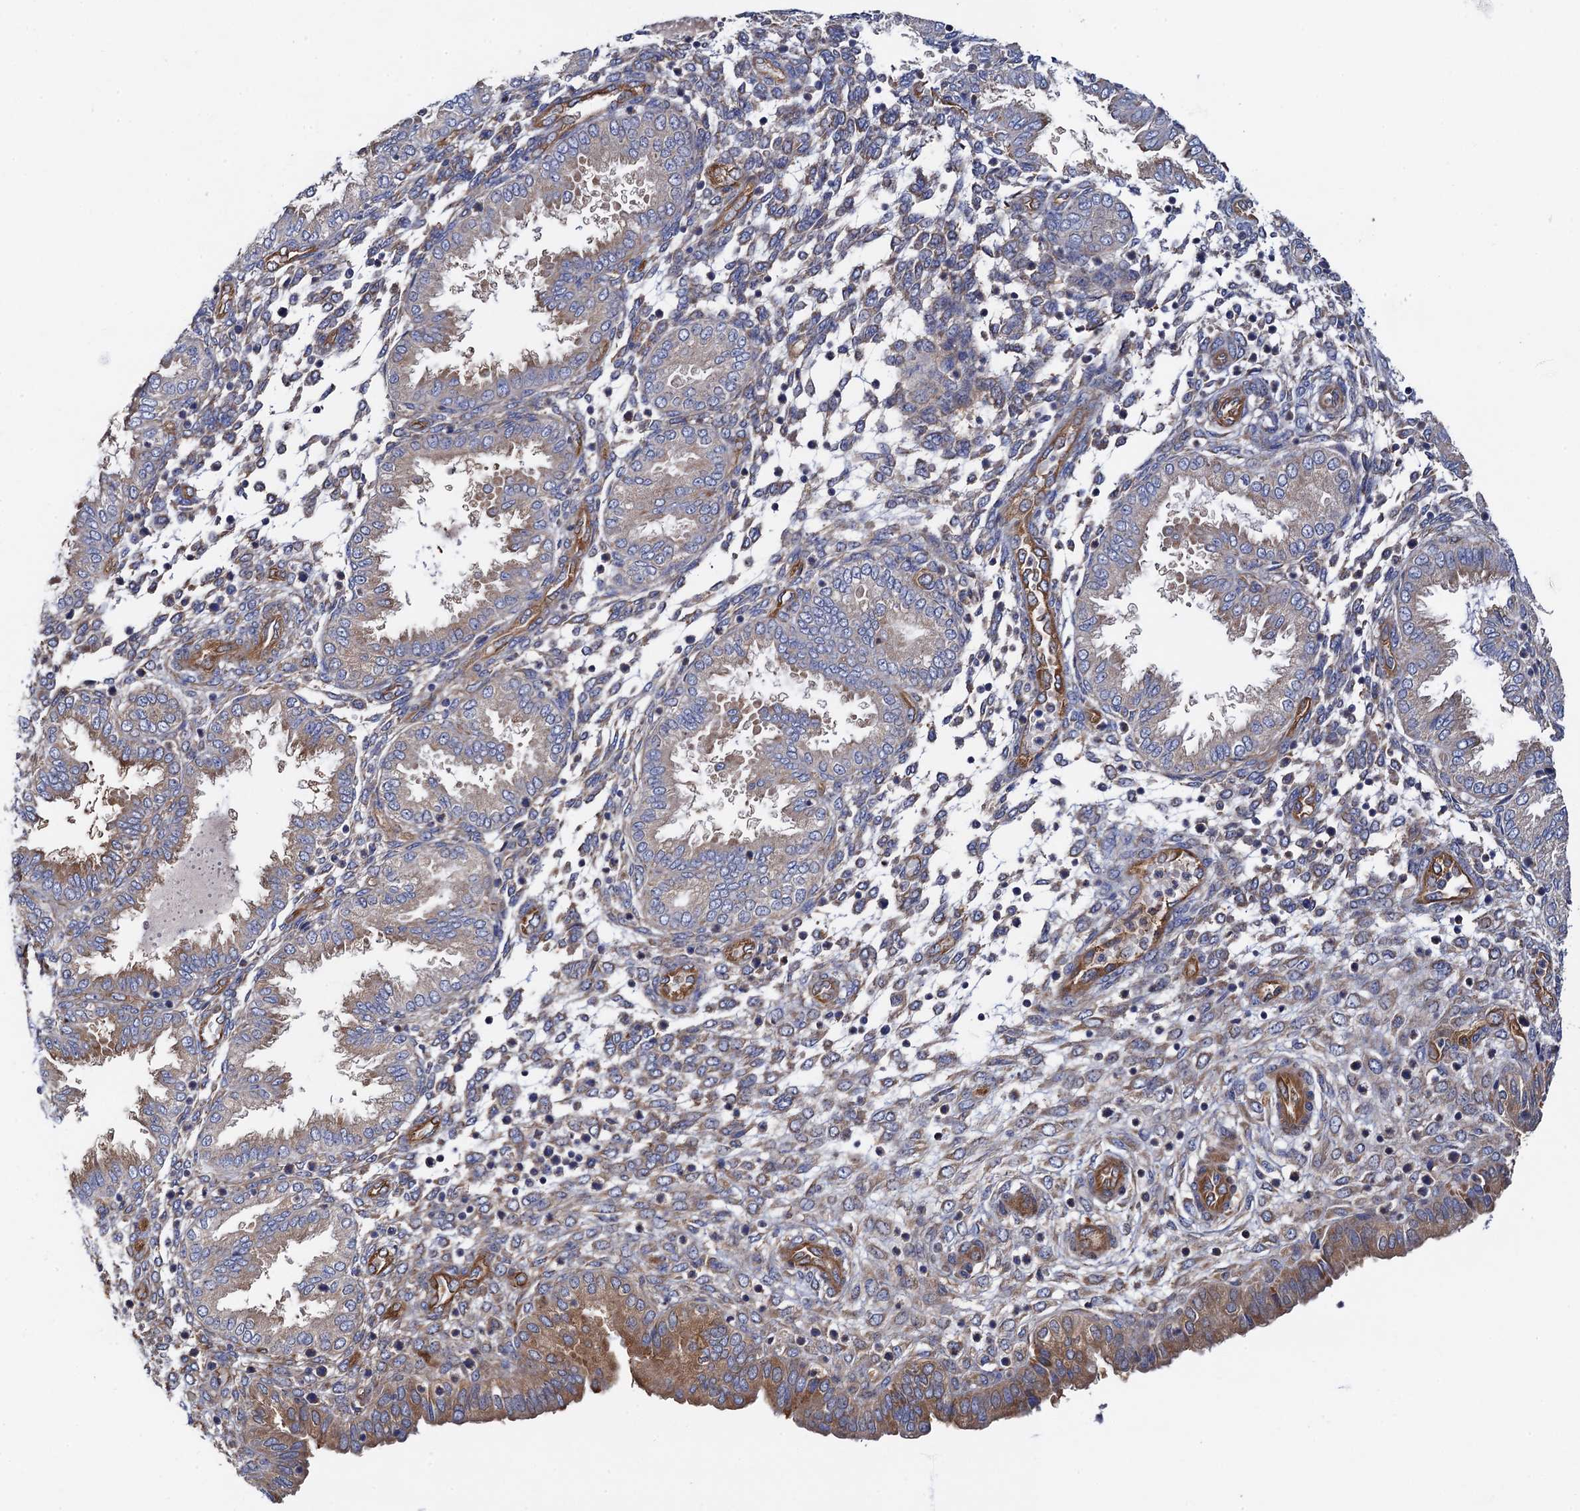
{"staining": {"intensity": "weak", "quantity": "<25%", "location": "cytoplasmic/membranous"}, "tissue": "endometrium", "cell_type": "Cells in endometrial stroma", "image_type": "normal", "snomed": [{"axis": "morphology", "description": "Normal tissue, NOS"}, {"axis": "topography", "description": "Endometrium"}], "caption": "Unremarkable endometrium was stained to show a protein in brown. There is no significant staining in cells in endometrial stroma. (Brightfield microscopy of DAB immunohistochemistry (IHC) at high magnification).", "gene": "MRPL48", "patient": {"sex": "female", "age": 33}}